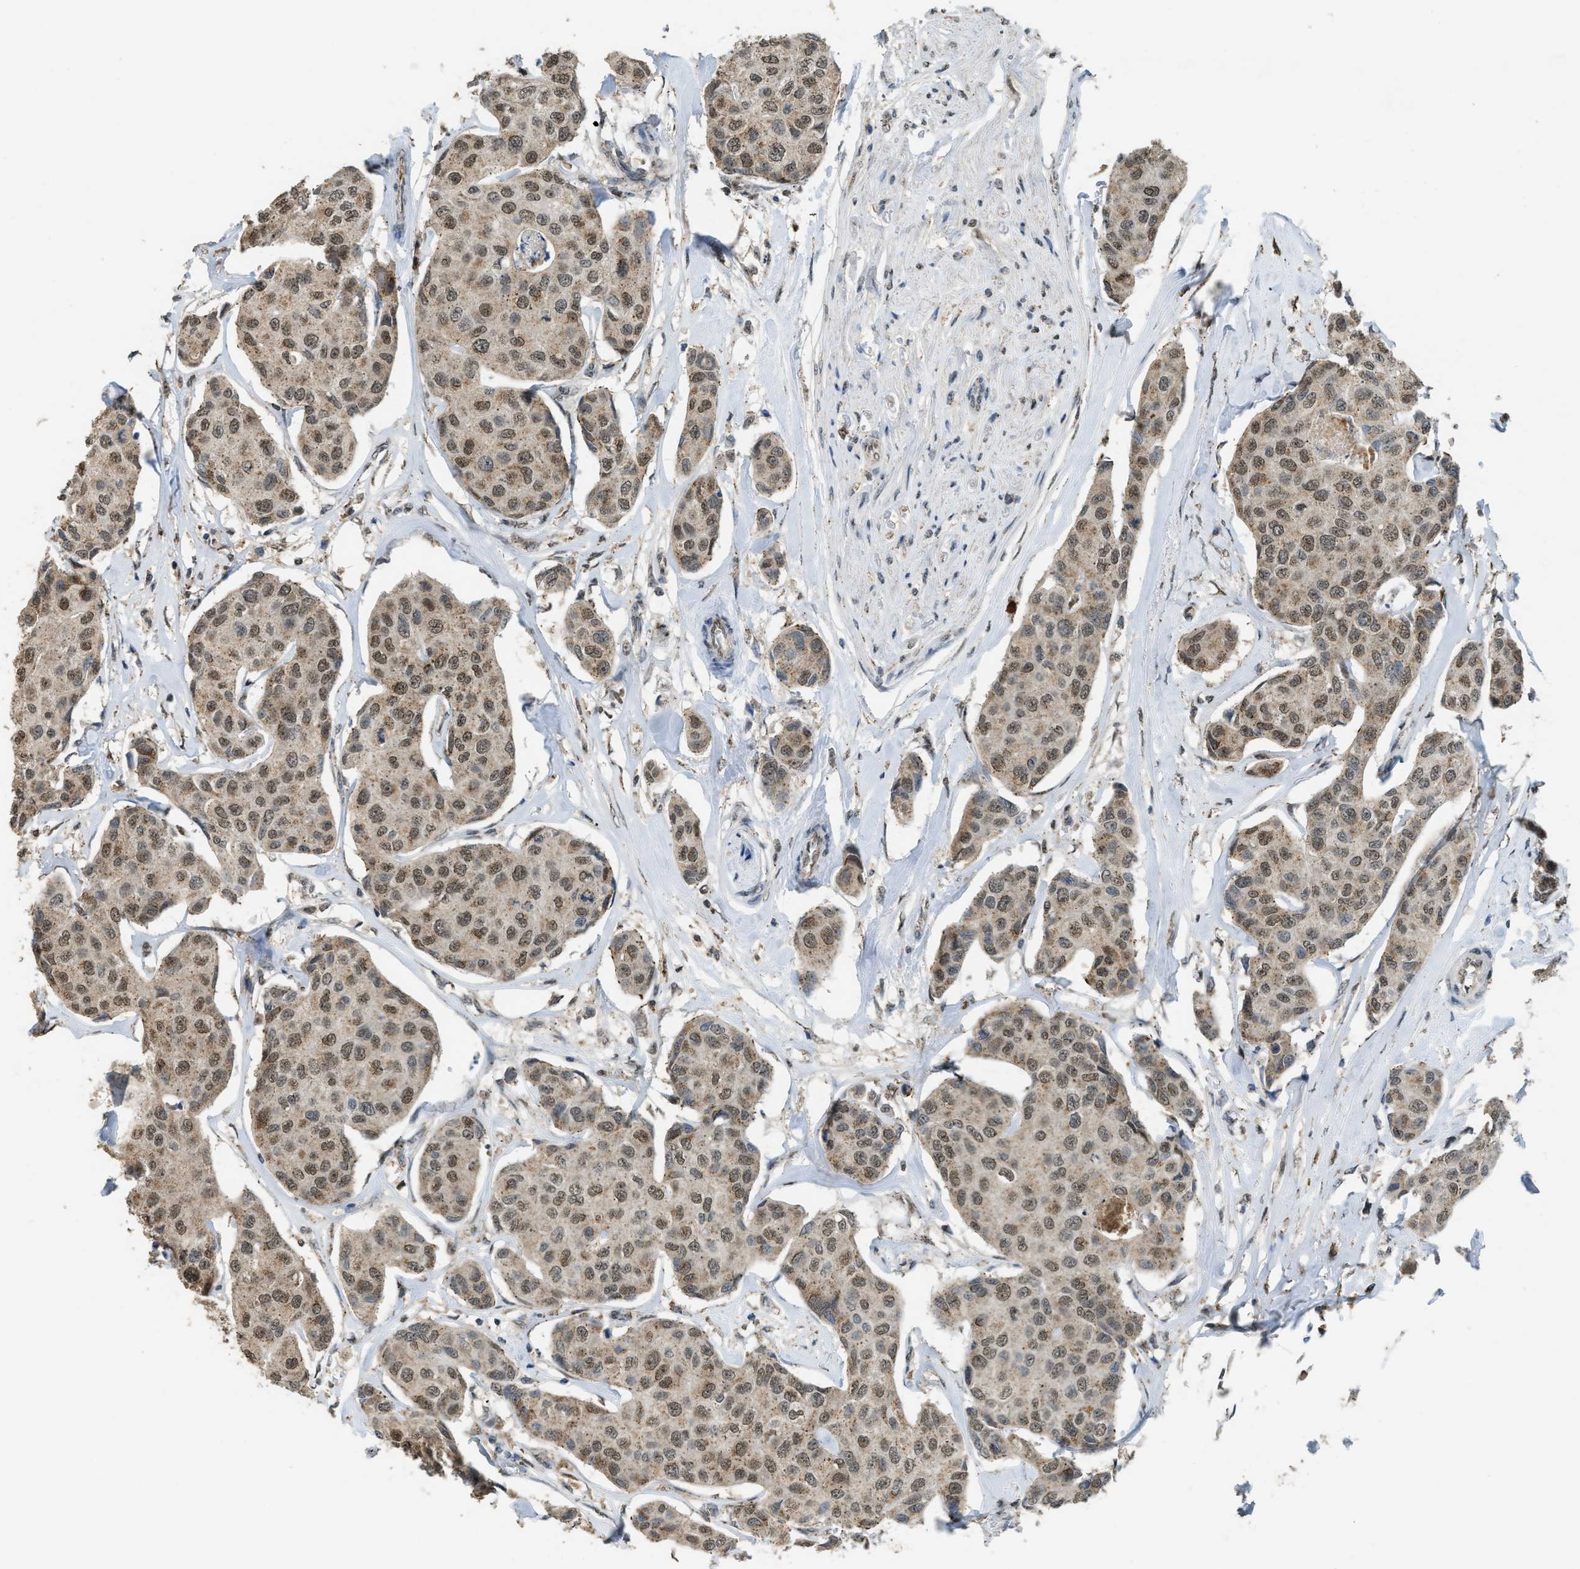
{"staining": {"intensity": "moderate", "quantity": ">75%", "location": "cytoplasmic/membranous,nuclear"}, "tissue": "breast cancer", "cell_type": "Tumor cells", "image_type": "cancer", "snomed": [{"axis": "morphology", "description": "Duct carcinoma"}, {"axis": "topography", "description": "Breast"}], "caption": "Immunohistochemistry (IHC) histopathology image of breast cancer (invasive ductal carcinoma) stained for a protein (brown), which shows medium levels of moderate cytoplasmic/membranous and nuclear staining in approximately >75% of tumor cells.", "gene": "IPO7", "patient": {"sex": "female", "age": 80}}